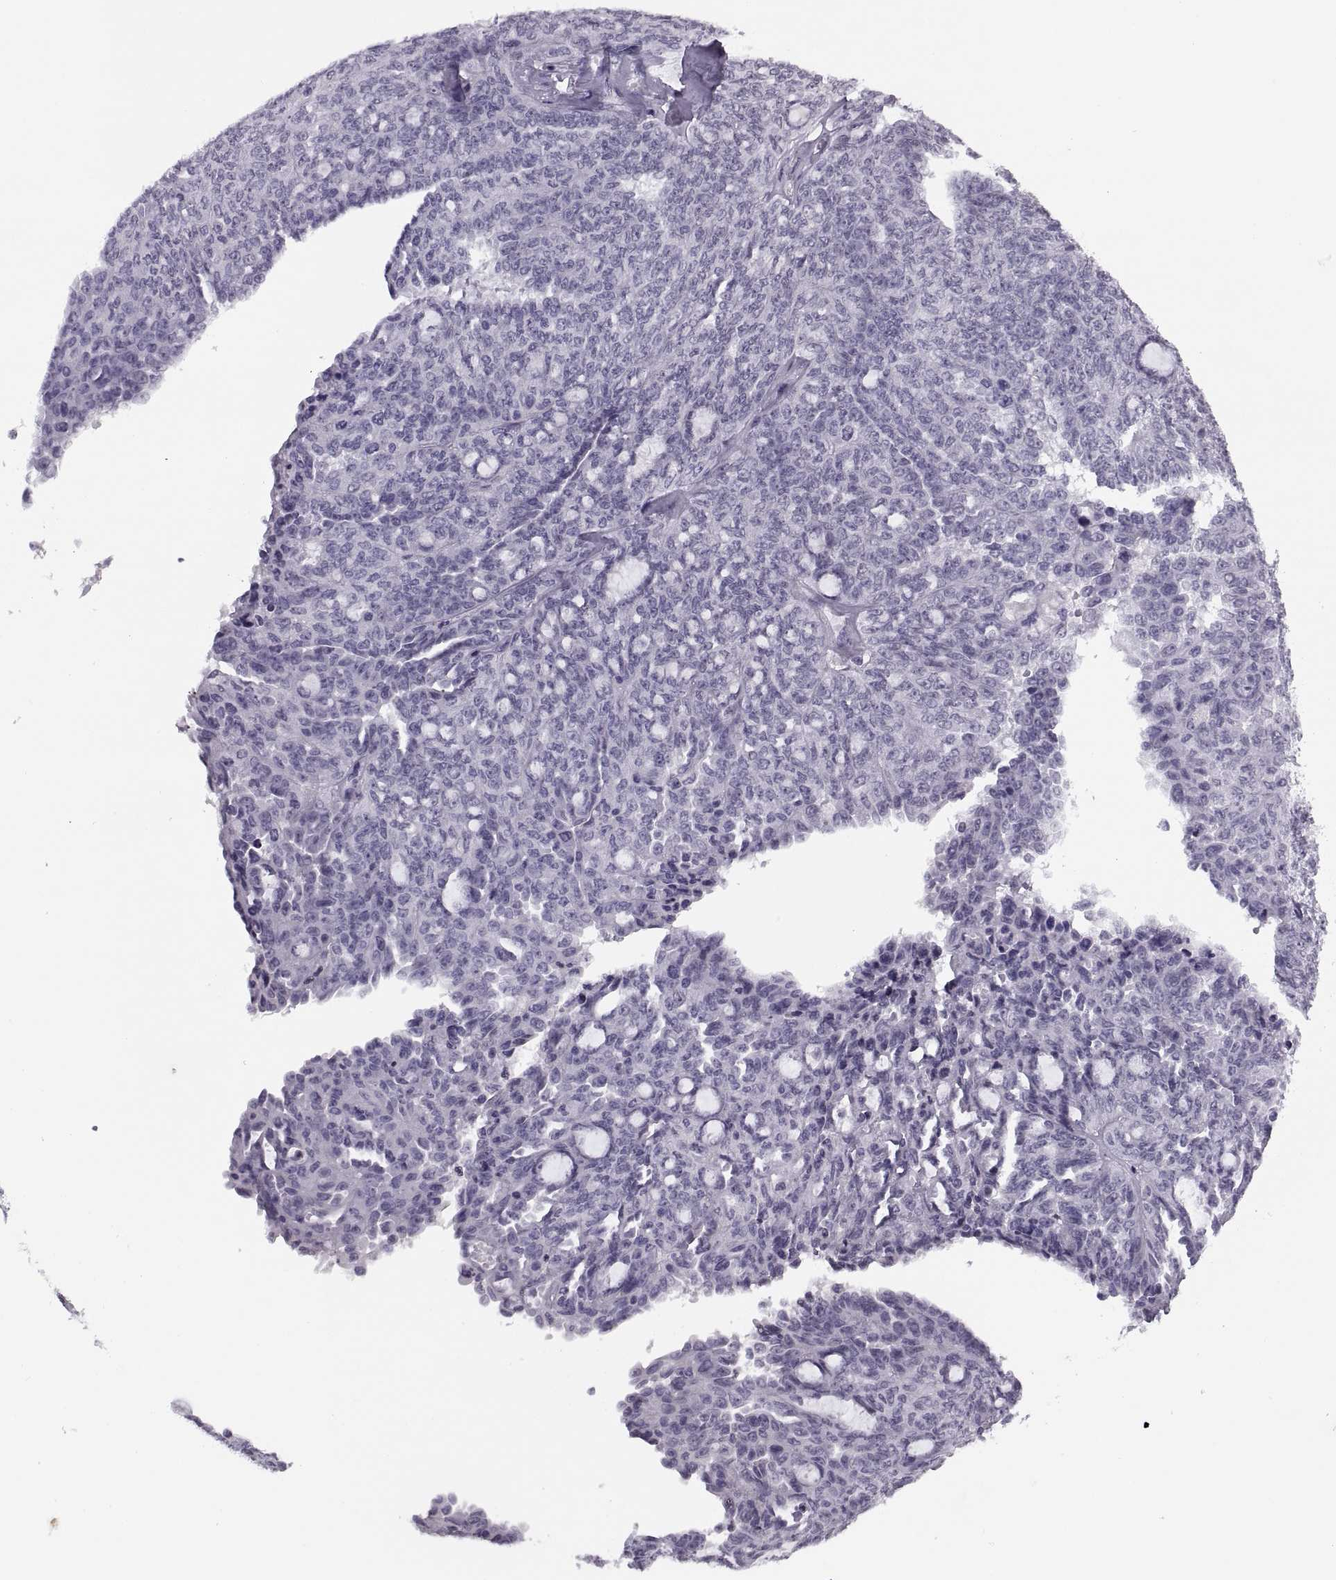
{"staining": {"intensity": "negative", "quantity": "none", "location": "none"}, "tissue": "ovarian cancer", "cell_type": "Tumor cells", "image_type": "cancer", "snomed": [{"axis": "morphology", "description": "Cystadenocarcinoma, serous, NOS"}, {"axis": "topography", "description": "Ovary"}], "caption": "This histopathology image is of ovarian cancer (serous cystadenocarcinoma) stained with IHC to label a protein in brown with the nuclei are counter-stained blue. There is no positivity in tumor cells.", "gene": "H1-8", "patient": {"sex": "female", "age": 71}}